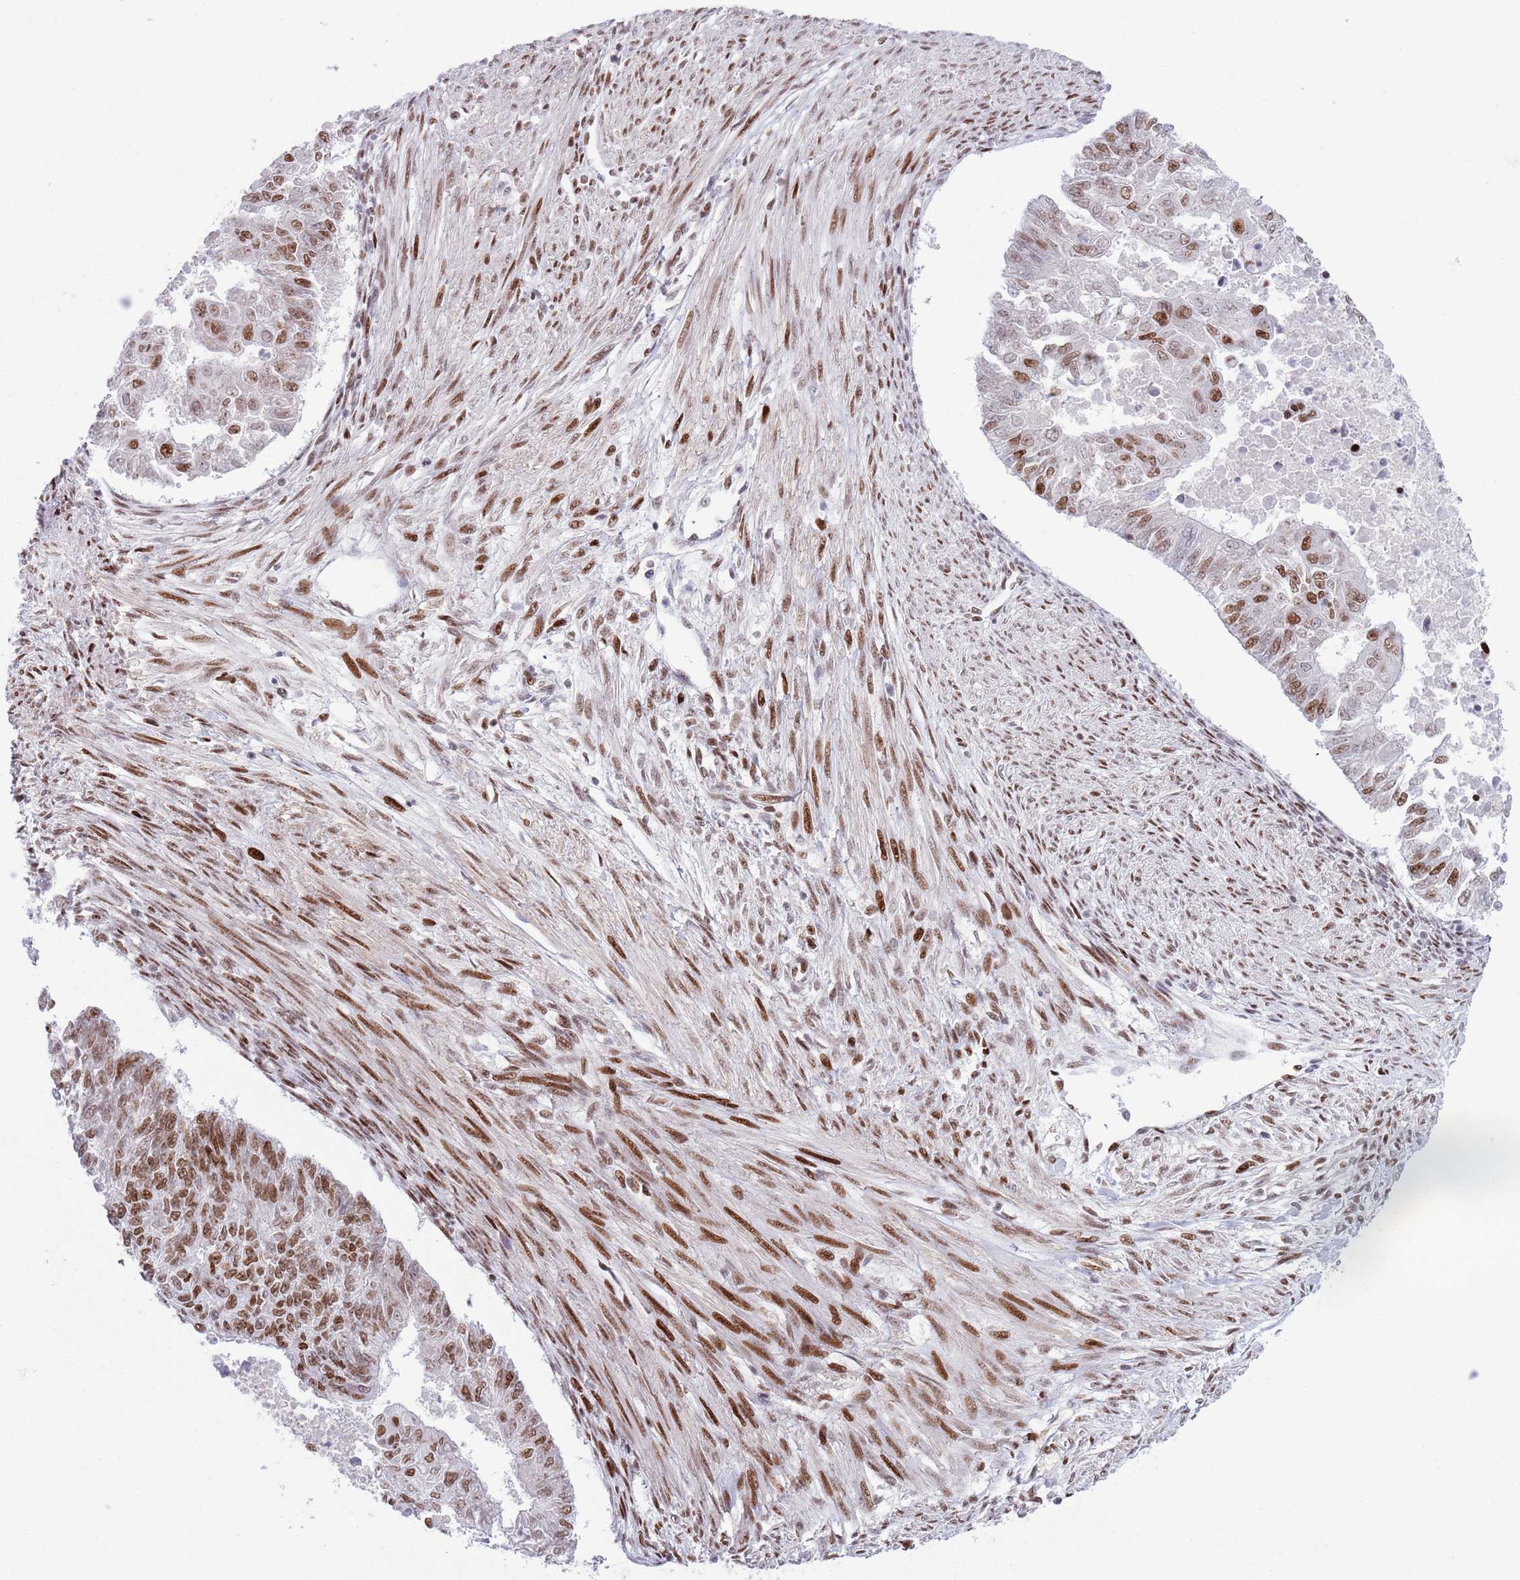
{"staining": {"intensity": "moderate", "quantity": ">75%", "location": "nuclear"}, "tissue": "endometrial cancer", "cell_type": "Tumor cells", "image_type": "cancer", "snomed": [{"axis": "morphology", "description": "Adenocarcinoma, NOS"}, {"axis": "topography", "description": "Endometrium"}], "caption": "Immunohistochemistry image of adenocarcinoma (endometrial) stained for a protein (brown), which exhibits medium levels of moderate nuclear staining in approximately >75% of tumor cells.", "gene": "MFSD10", "patient": {"sex": "female", "age": 32}}